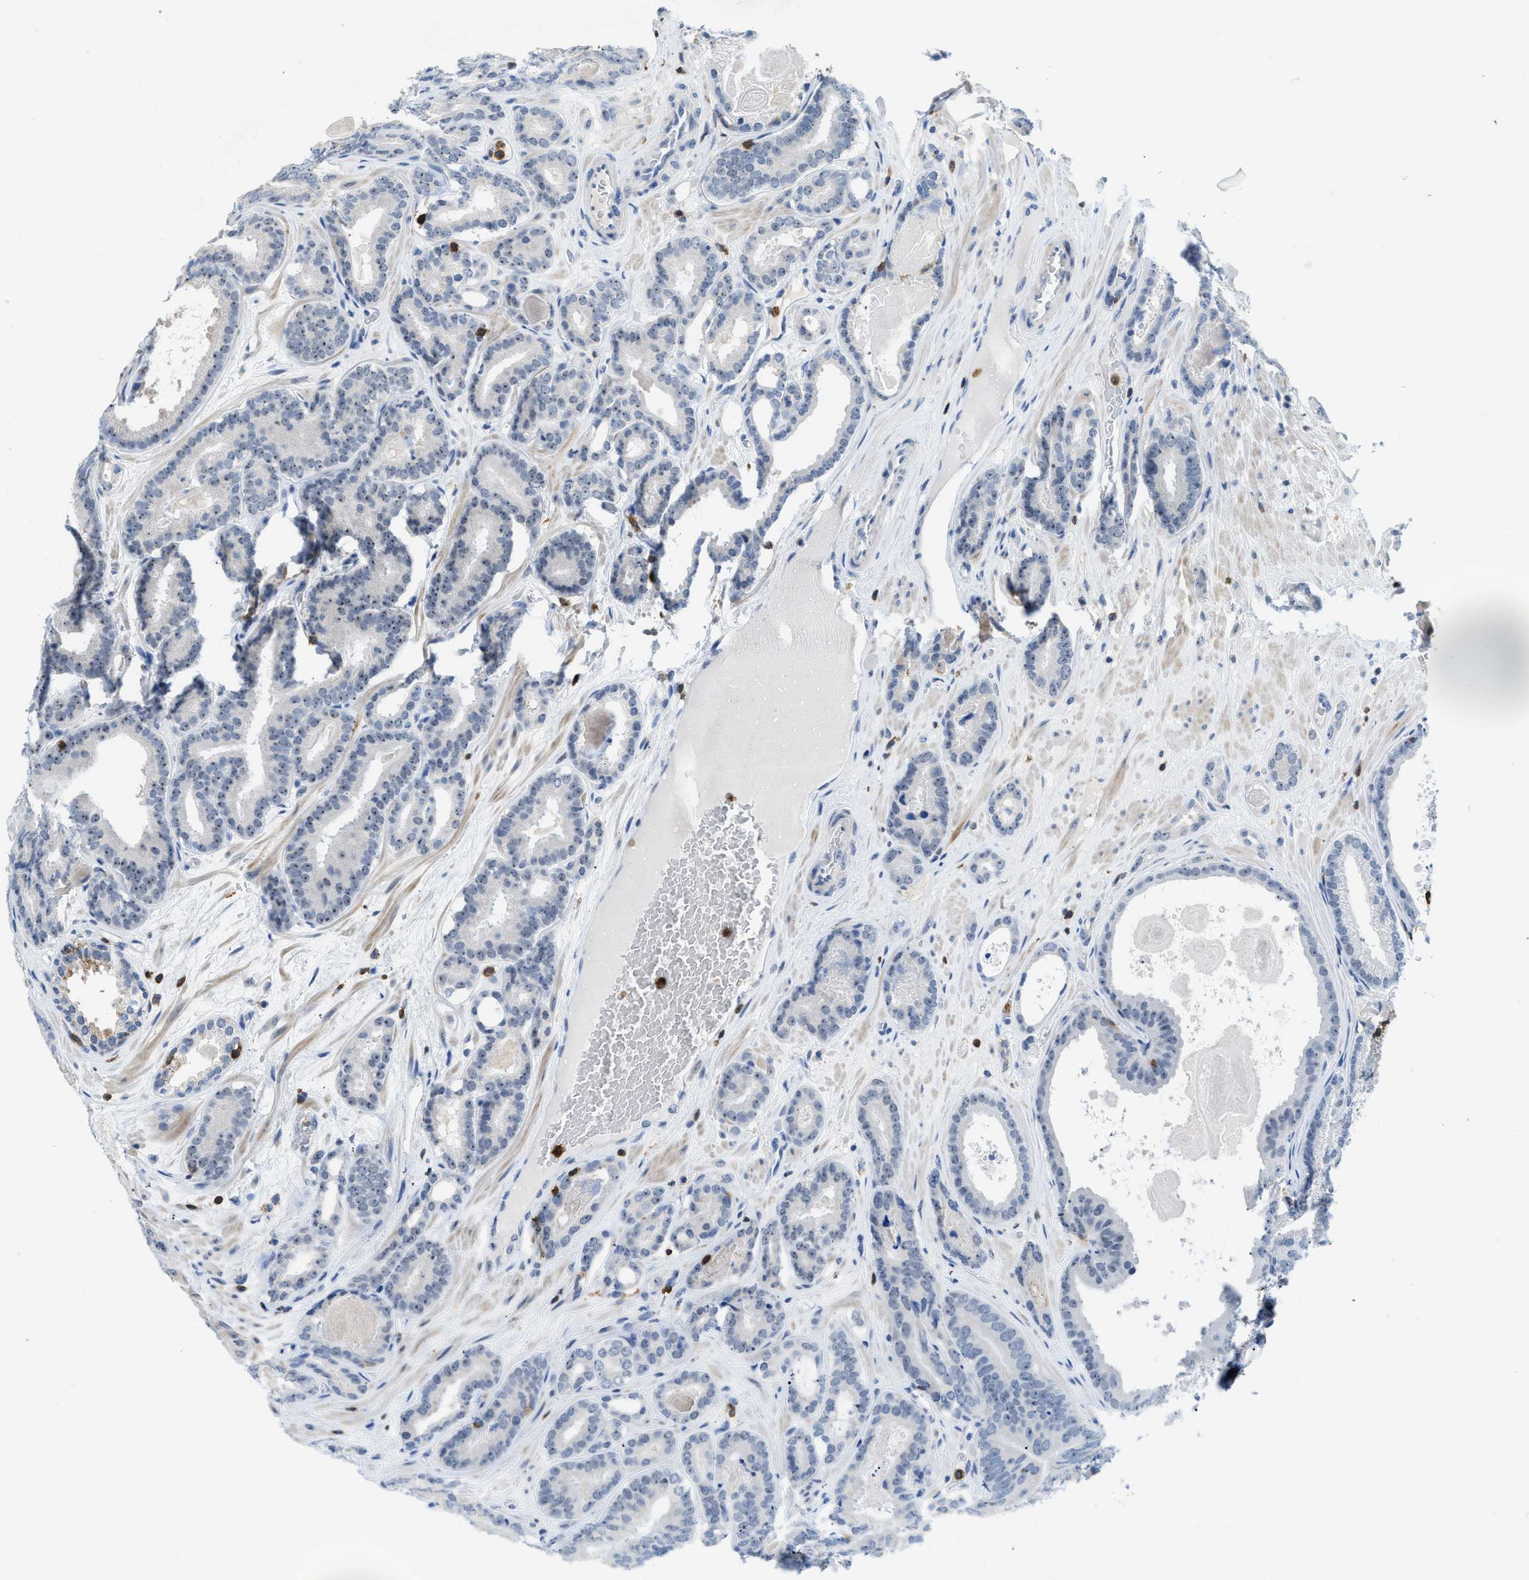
{"staining": {"intensity": "negative", "quantity": "none", "location": "none"}, "tissue": "prostate cancer", "cell_type": "Tumor cells", "image_type": "cancer", "snomed": [{"axis": "morphology", "description": "Adenocarcinoma, High grade"}, {"axis": "topography", "description": "Prostate"}], "caption": "This is a image of IHC staining of prostate cancer, which shows no positivity in tumor cells.", "gene": "FAM151A", "patient": {"sex": "male", "age": 60}}